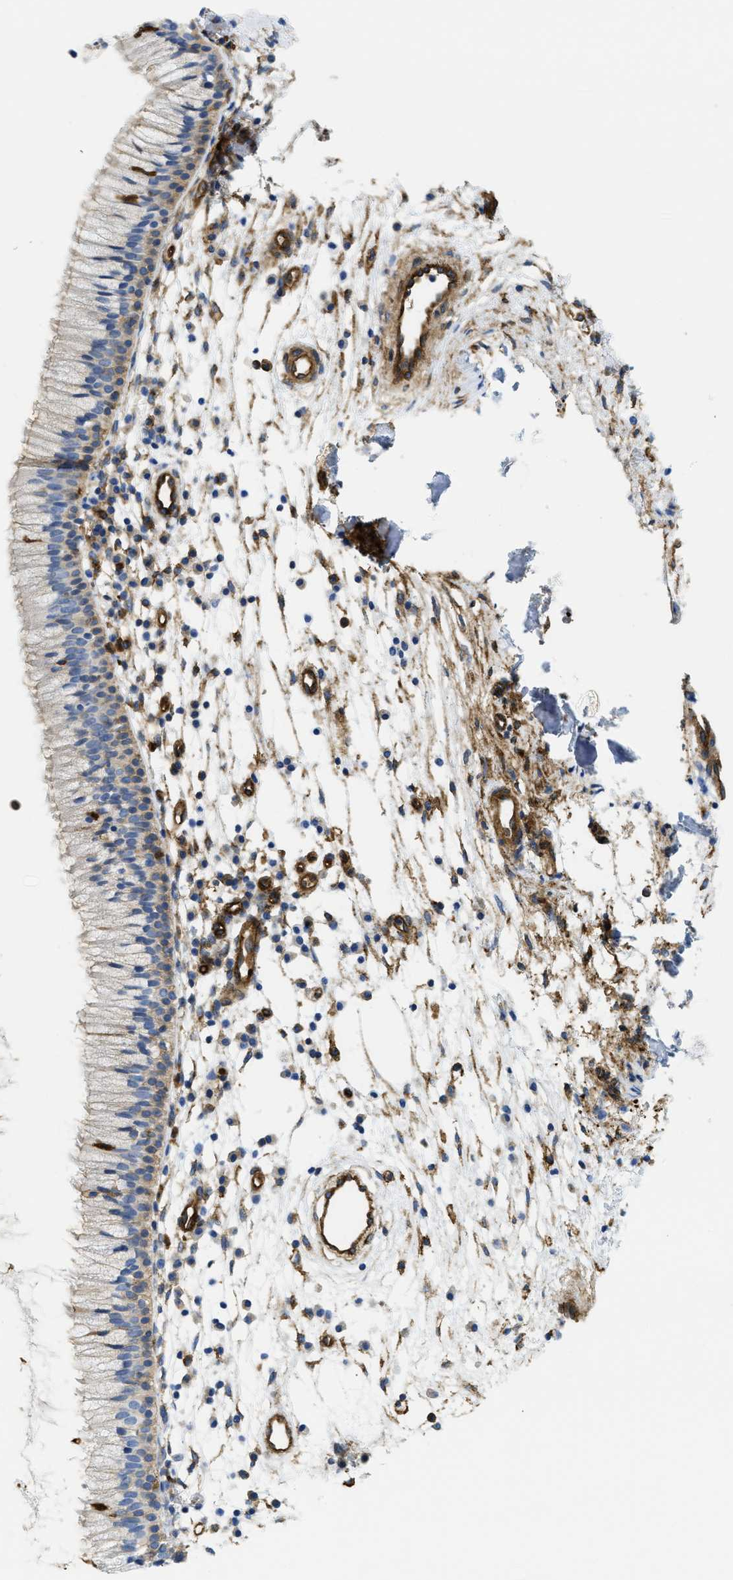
{"staining": {"intensity": "moderate", "quantity": "<25%", "location": "cytoplasmic/membranous"}, "tissue": "nasopharynx", "cell_type": "Respiratory epithelial cells", "image_type": "normal", "snomed": [{"axis": "morphology", "description": "Normal tissue, NOS"}, {"axis": "topography", "description": "Nasopharynx"}], "caption": "Immunohistochemistry staining of normal nasopharynx, which exhibits low levels of moderate cytoplasmic/membranous staining in approximately <25% of respiratory epithelial cells indicating moderate cytoplasmic/membranous protein positivity. The staining was performed using DAB (3,3'-diaminobenzidine) (brown) for protein detection and nuclei were counterstained in hematoxylin (blue).", "gene": "HIP1", "patient": {"sex": "male", "age": 21}}